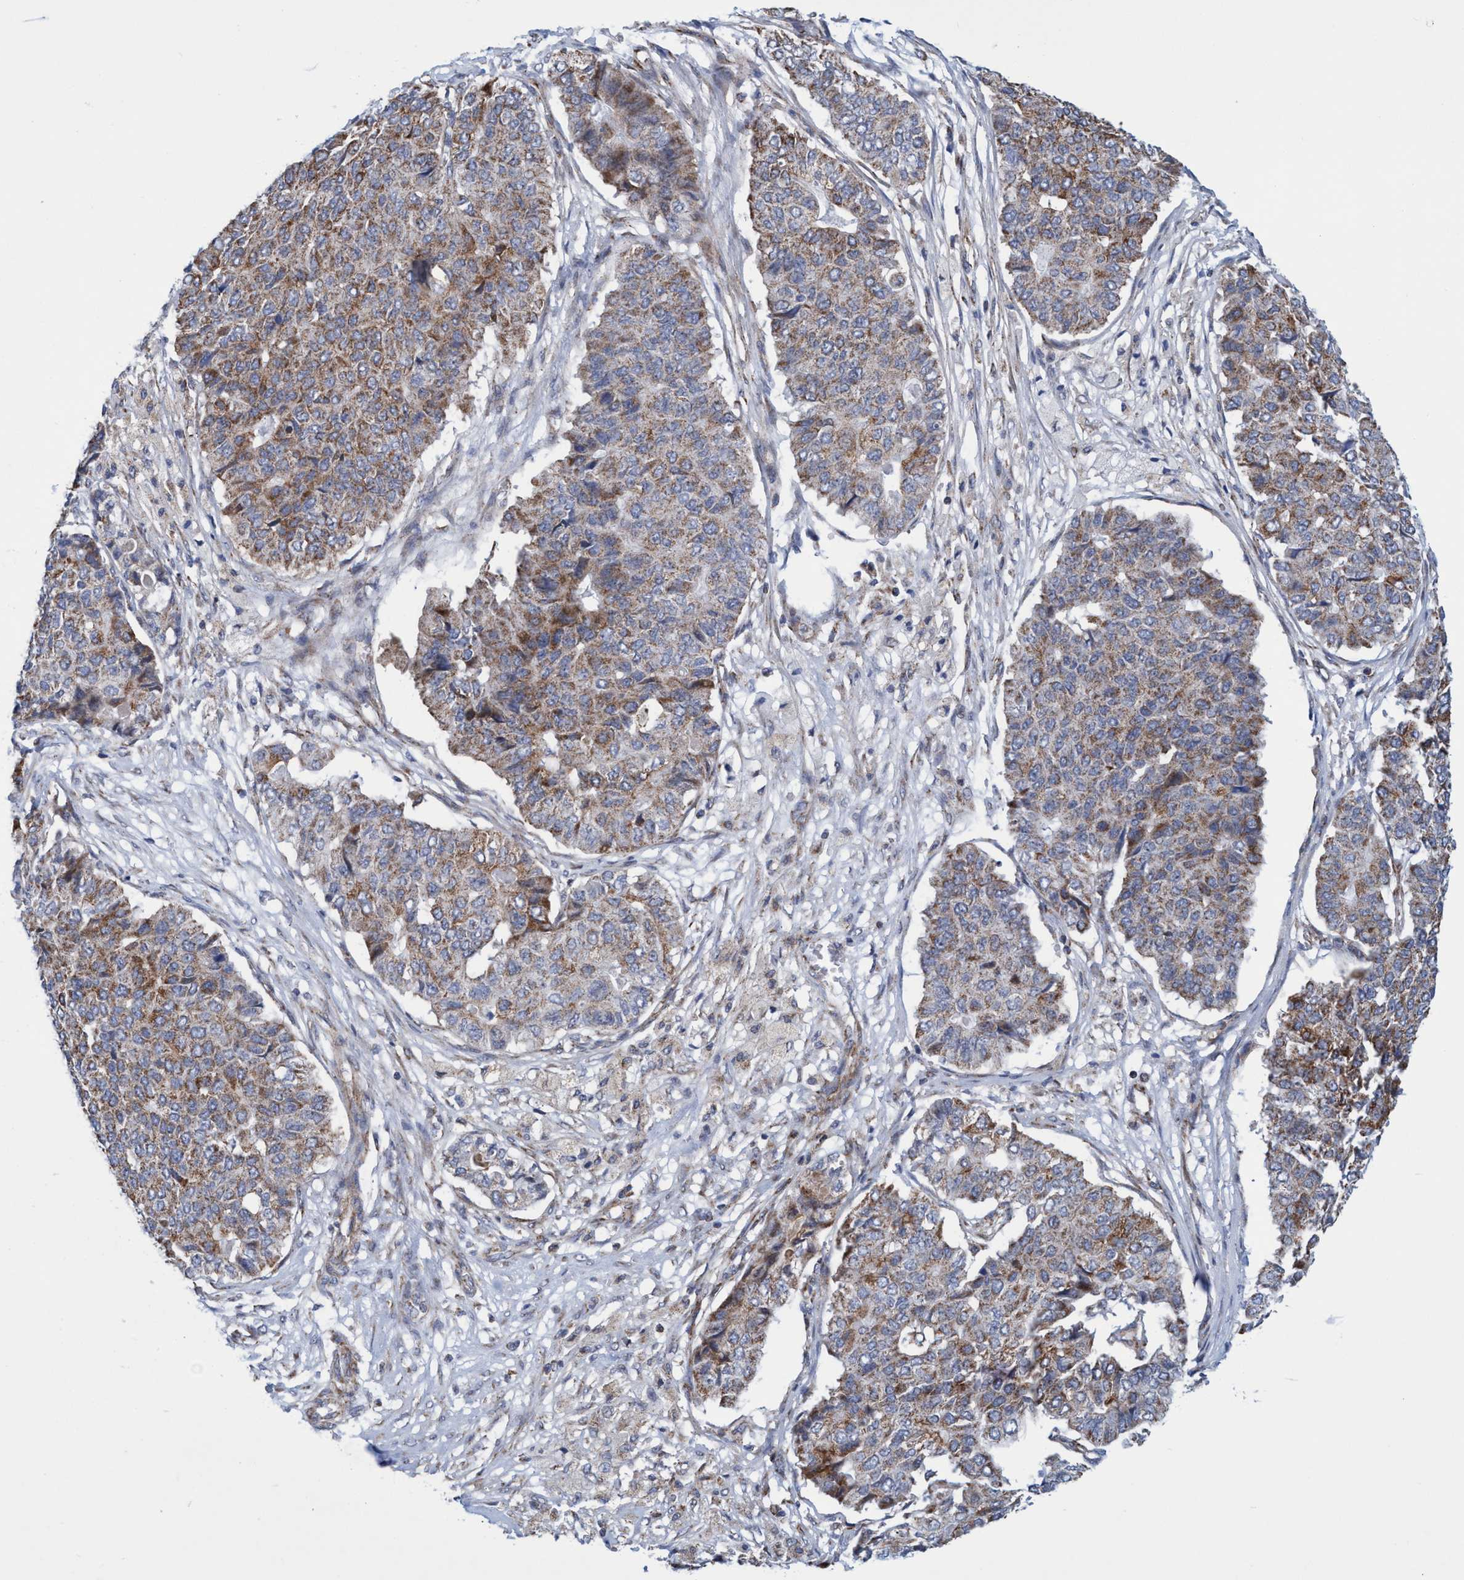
{"staining": {"intensity": "moderate", "quantity": ">75%", "location": "cytoplasmic/membranous"}, "tissue": "pancreatic cancer", "cell_type": "Tumor cells", "image_type": "cancer", "snomed": [{"axis": "morphology", "description": "Adenocarcinoma, NOS"}, {"axis": "topography", "description": "Pancreas"}], "caption": "The immunohistochemical stain highlights moderate cytoplasmic/membranous expression in tumor cells of pancreatic cancer tissue.", "gene": "POLR1F", "patient": {"sex": "male", "age": 50}}